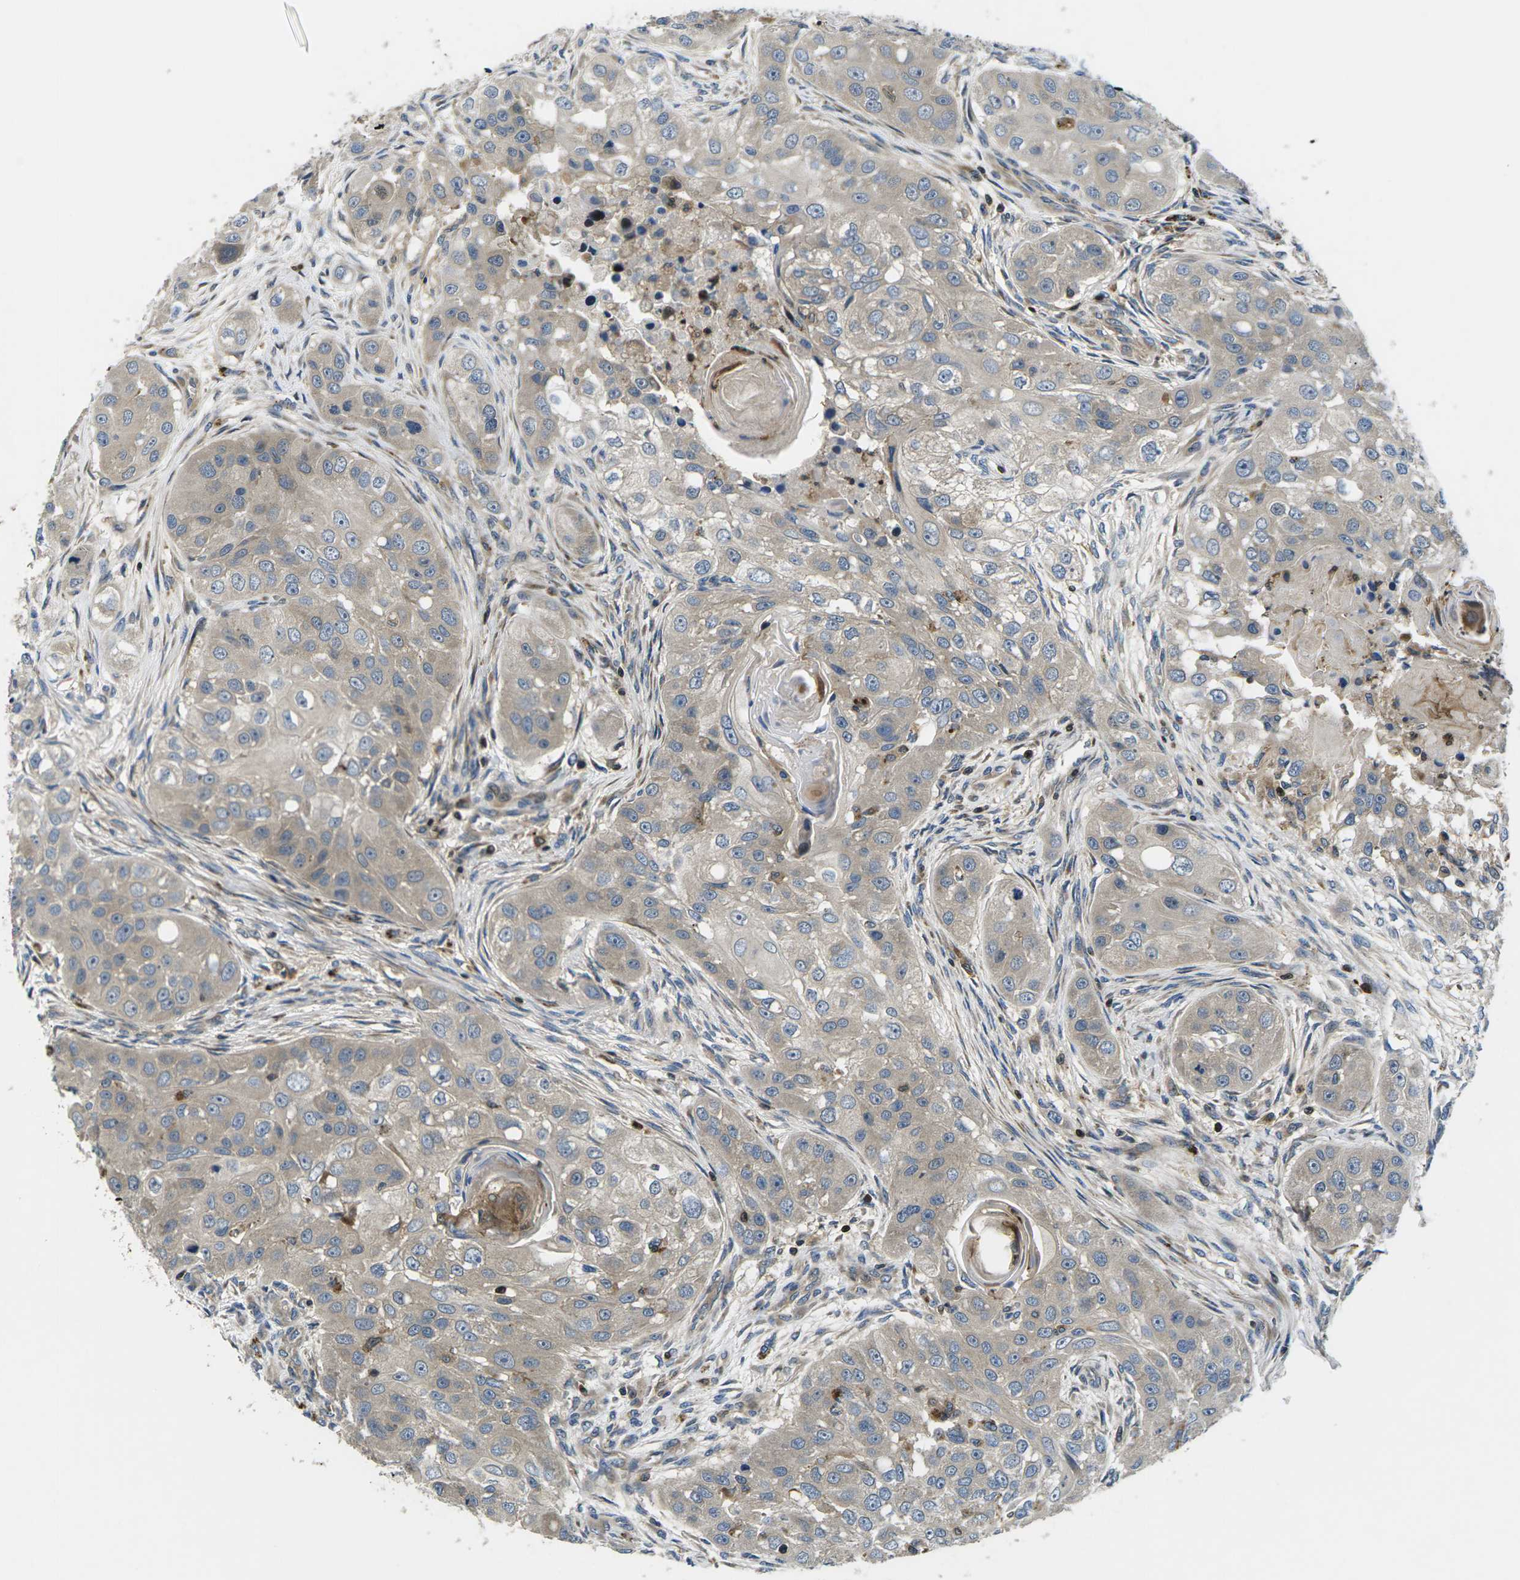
{"staining": {"intensity": "moderate", "quantity": ">75%", "location": "cytoplasmic/membranous"}, "tissue": "head and neck cancer", "cell_type": "Tumor cells", "image_type": "cancer", "snomed": [{"axis": "morphology", "description": "Normal tissue, NOS"}, {"axis": "morphology", "description": "Squamous cell carcinoma, NOS"}, {"axis": "topography", "description": "Skeletal muscle"}, {"axis": "topography", "description": "Head-Neck"}], "caption": "Immunohistochemical staining of head and neck cancer displays medium levels of moderate cytoplasmic/membranous protein staining in approximately >75% of tumor cells.", "gene": "PLCE1", "patient": {"sex": "male", "age": 51}}